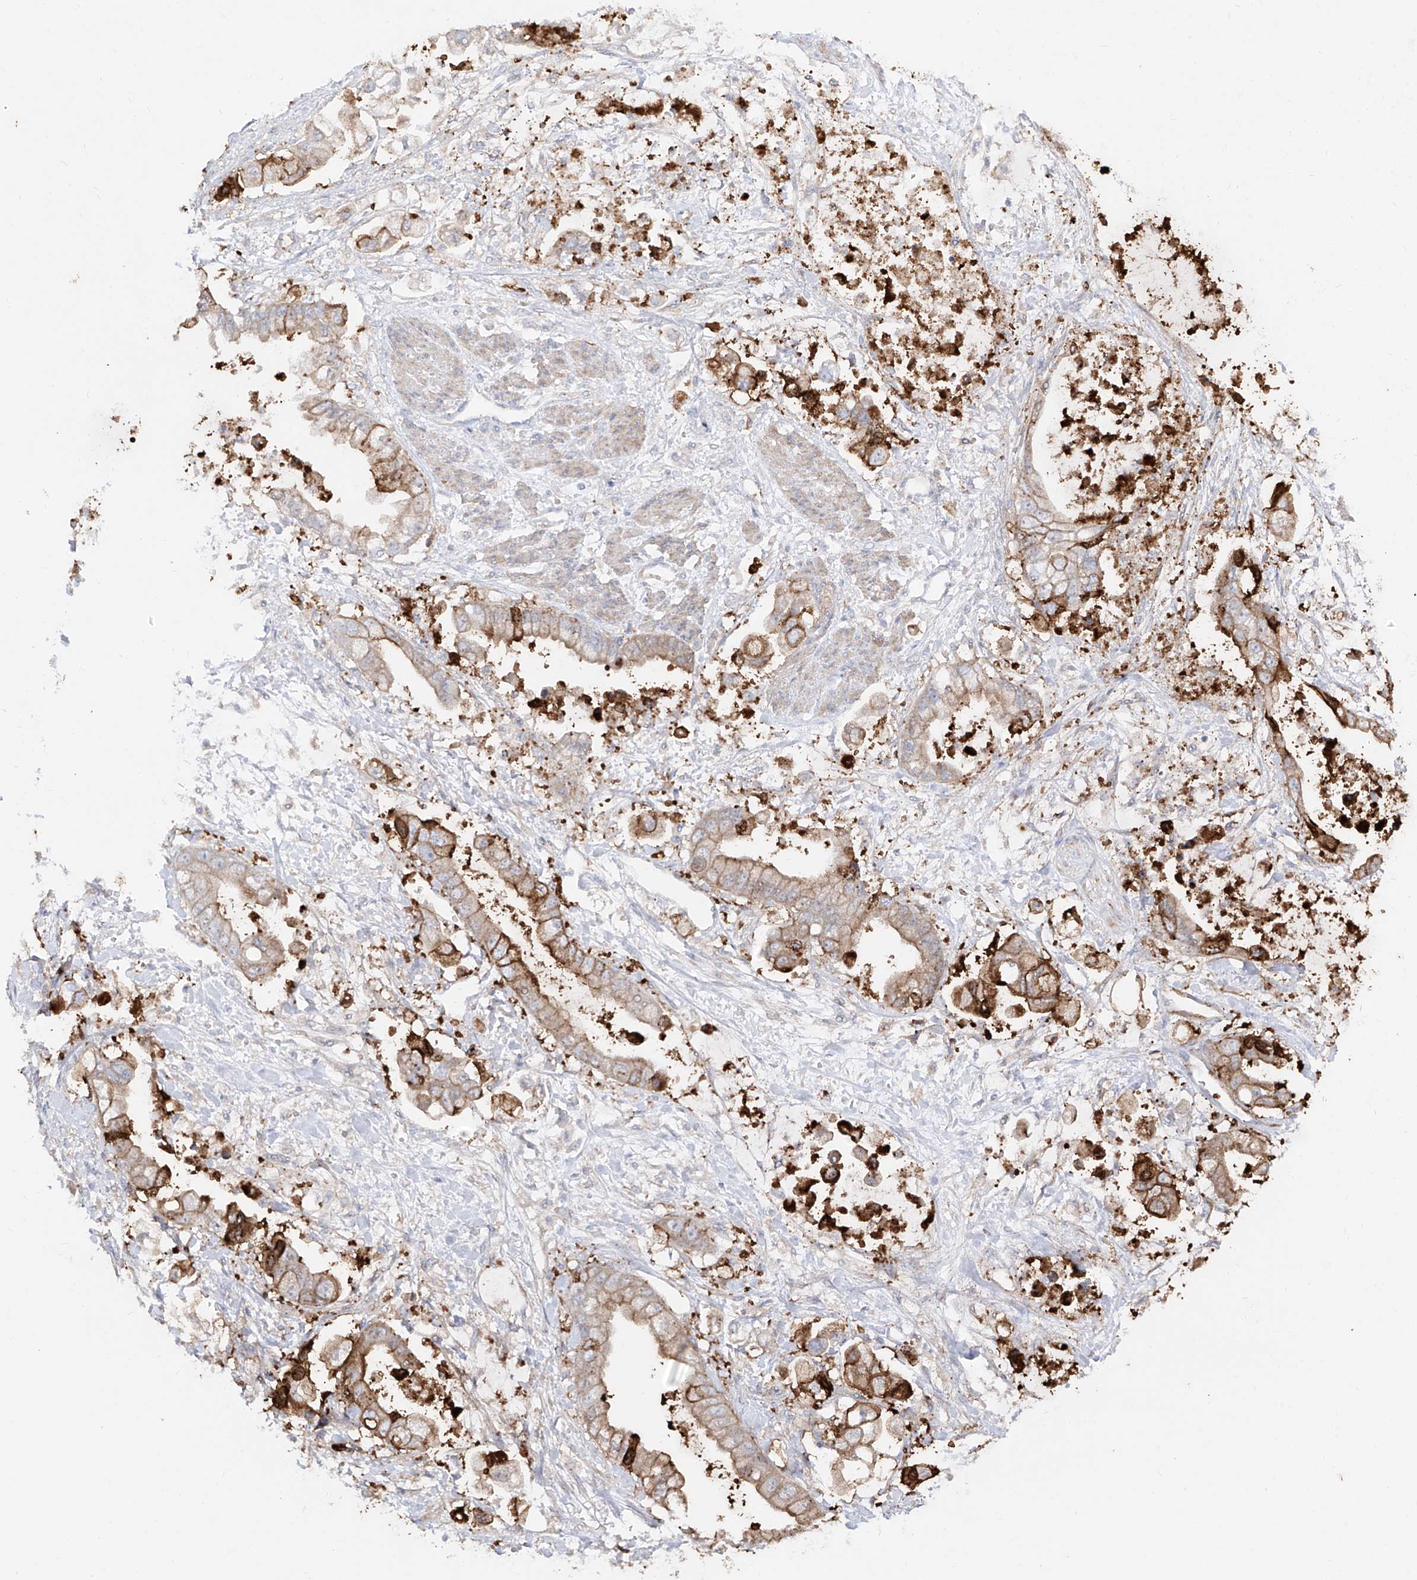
{"staining": {"intensity": "strong", "quantity": "25%-75%", "location": "cytoplasmic/membranous"}, "tissue": "stomach cancer", "cell_type": "Tumor cells", "image_type": "cancer", "snomed": [{"axis": "morphology", "description": "Adenocarcinoma, NOS"}, {"axis": "topography", "description": "Stomach"}], "caption": "About 25%-75% of tumor cells in stomach adenocarcinoma exhibit strong cytoplasmic/membranous protein staining as visualized by brown immunohistochemical staining.", "gene": "ZGRF1", "patient": {"sex": "male", "age": 62}}